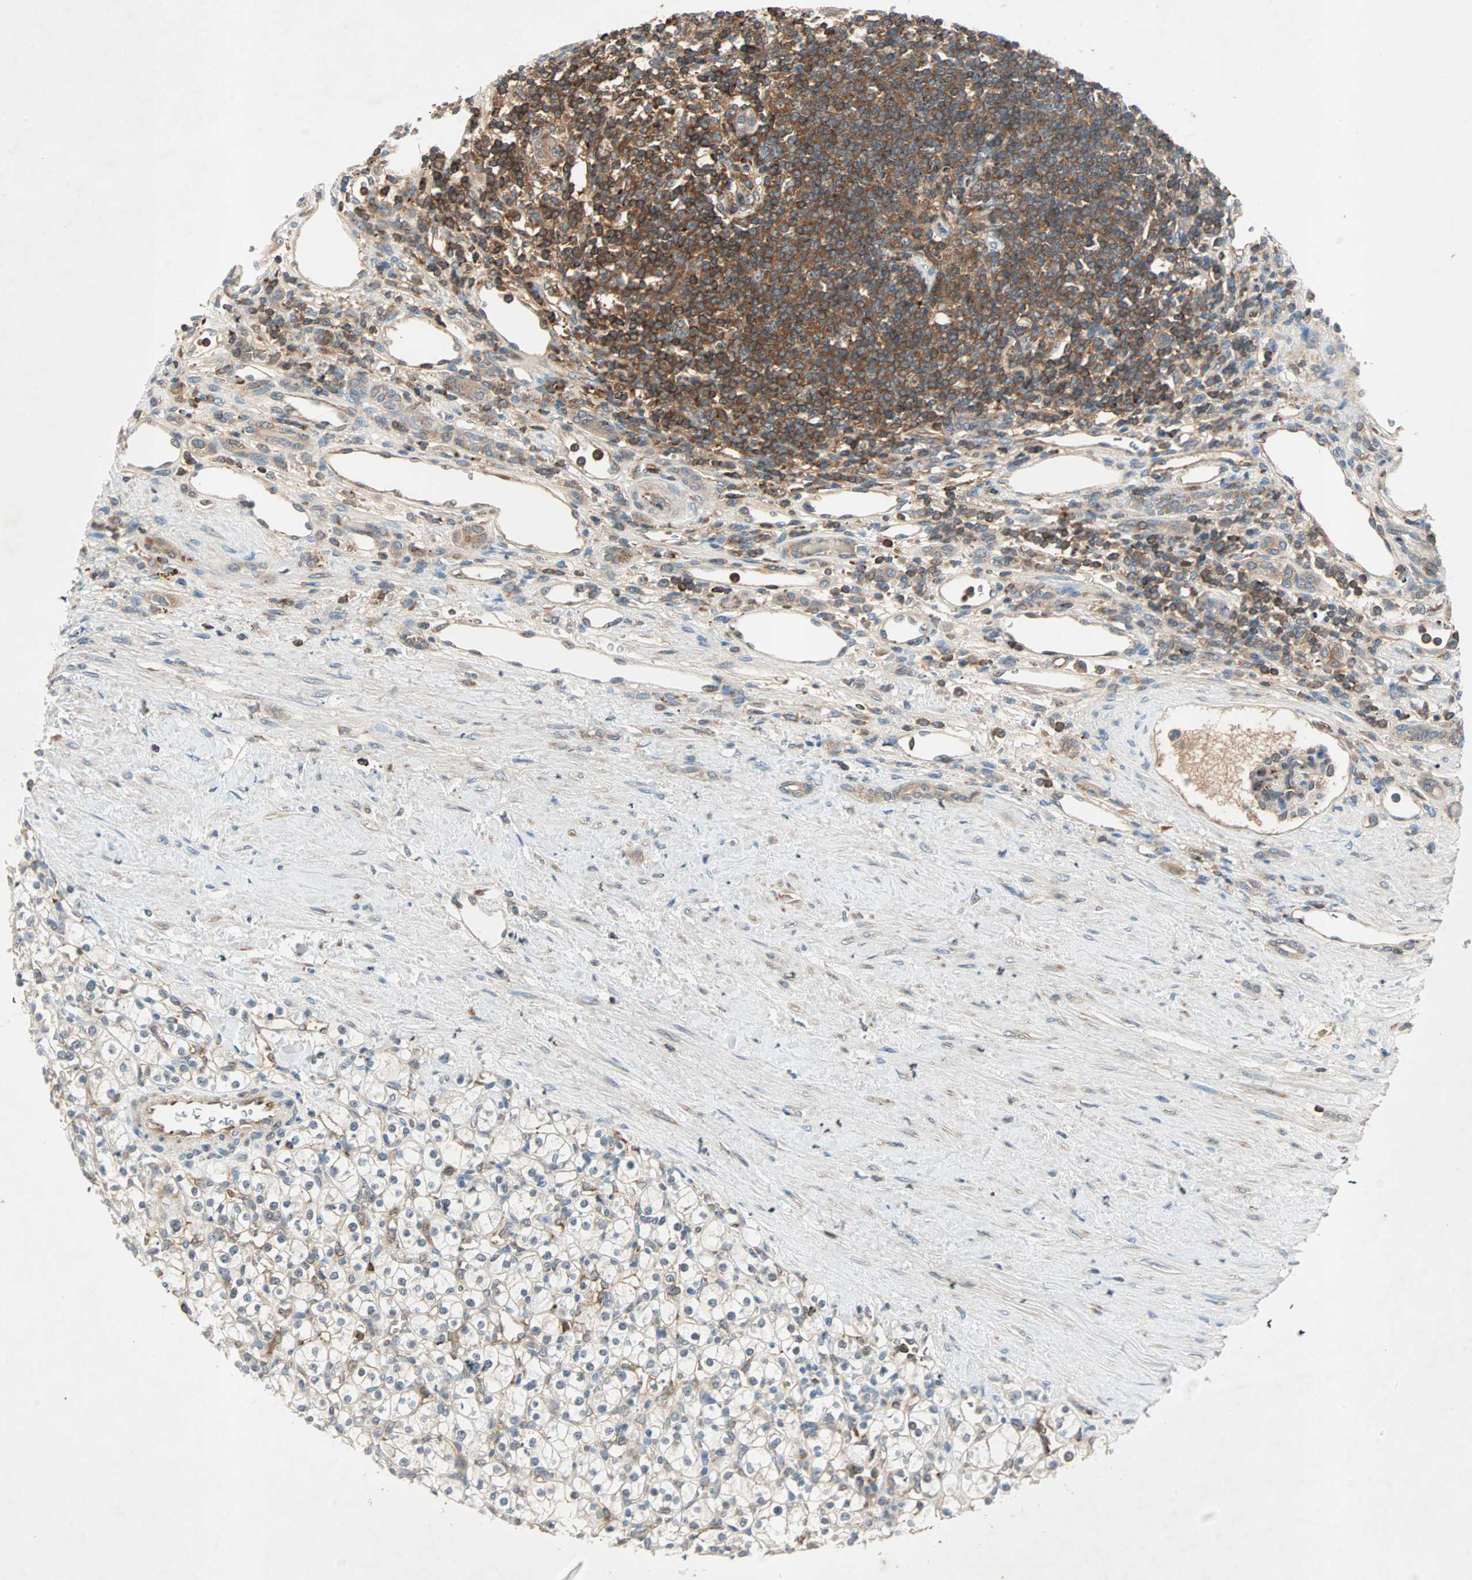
{"staining": {"intensity": "moderate", "quantity": "25%-75%", "location": "cytoplasmic/membranous"}, "tissue": "renal cancer", "cell_type": "Tumor cells", "image_type": "cancer", "snomed": [{"axis": "morphology", "description": "Normal tissue, NOS"}, {"axis": "morphology", "description": "Adenocarcinoma, NOS"}, {"axis": "topography", "description": "Kidney"}], "caption": "High-magnification brightfield microscopy of renal adenocarcinoma stained with DAB (3,3'-diaminobenzidine) (brown) and counterstained with hematoxylin (blue). tumor cells exhibit moderate cytoplasmic/membranous staining is seen in approximately25%-75% of cells.", "gene": "TEC", "patient": {"sex": "female", "age": 55}}